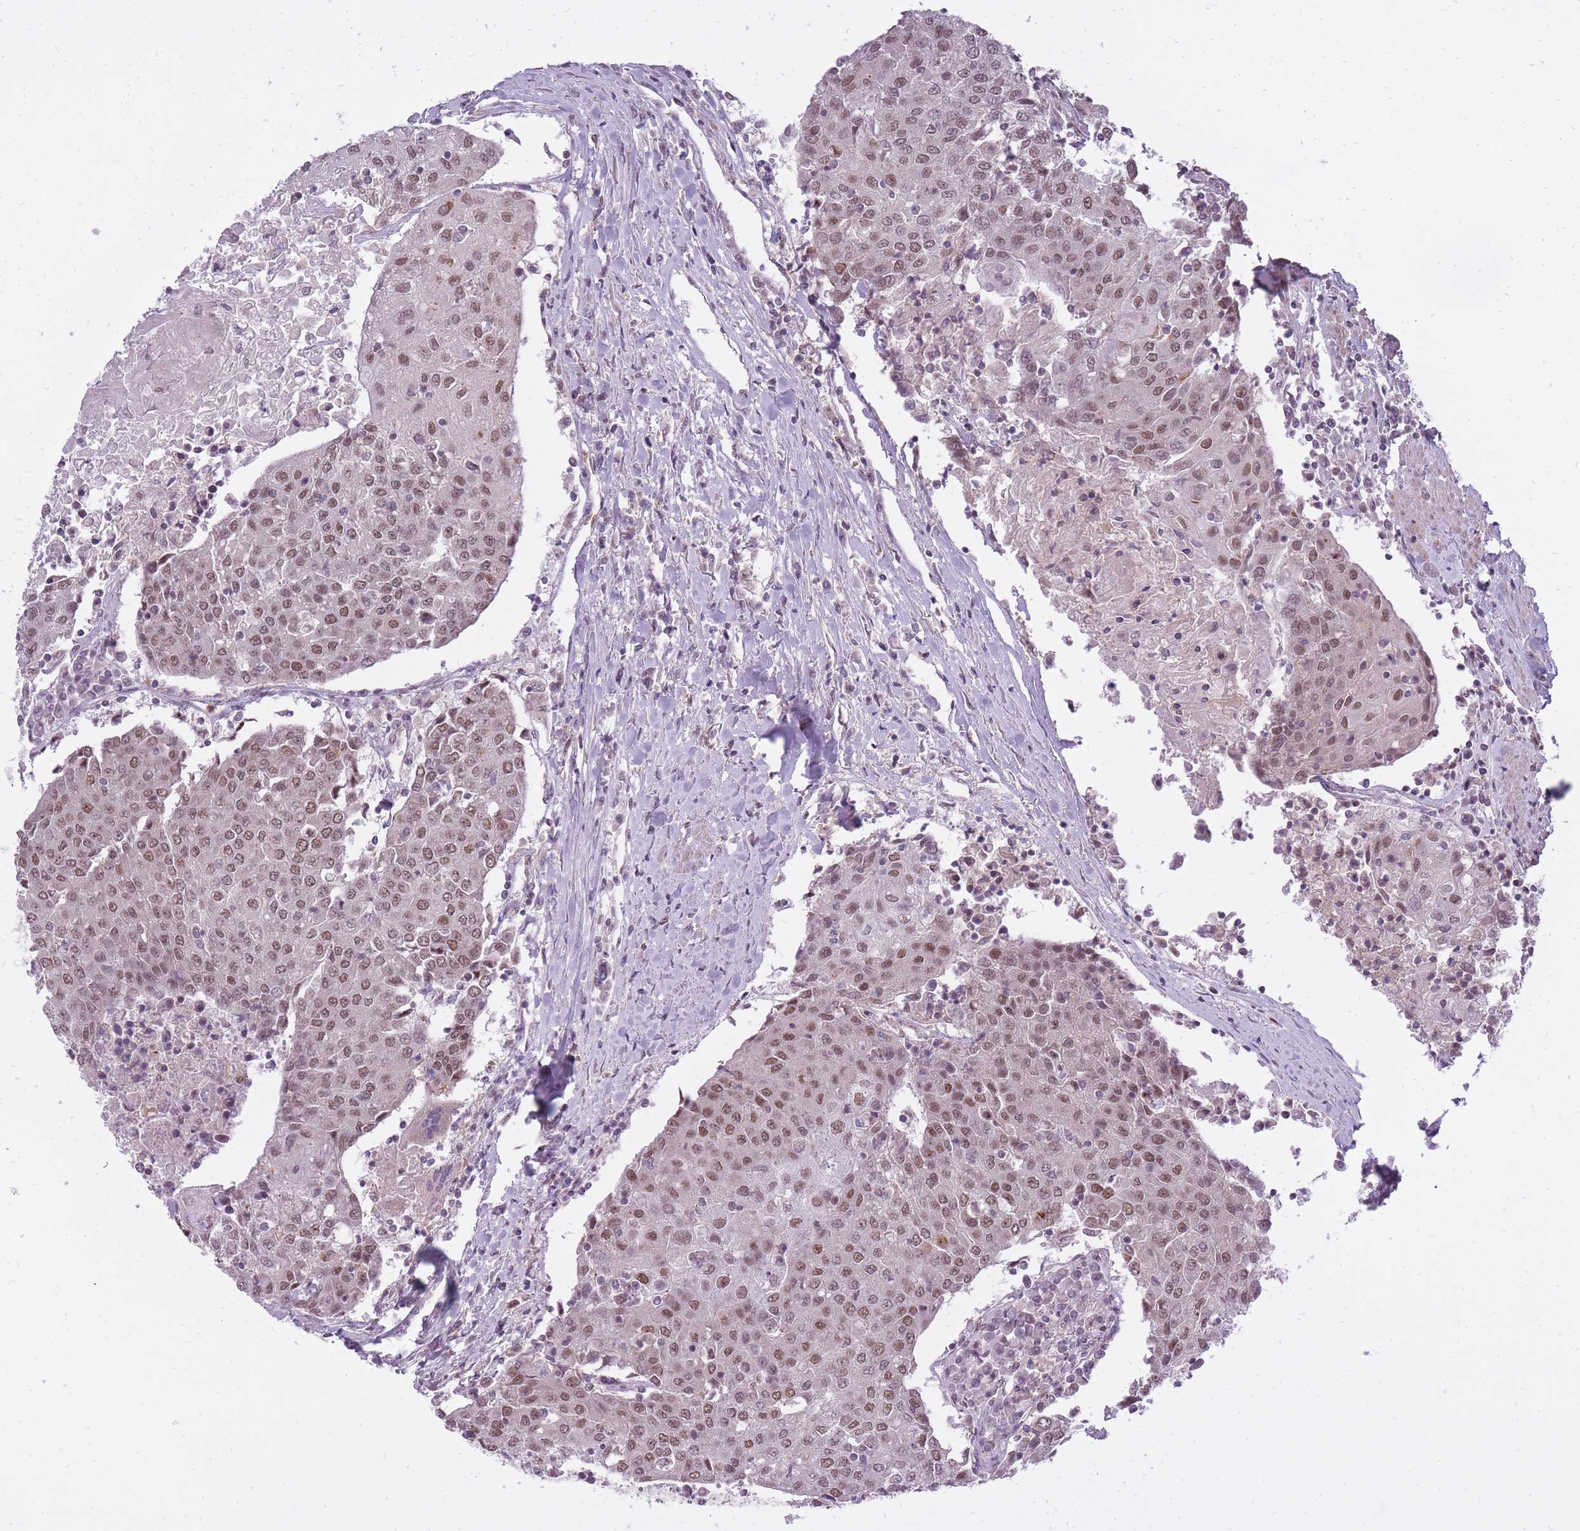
{"staining": {"intensity": "moderate", "quantity": ">75%", "location": "nuclear"}, "tissue": "urothelial cancer", "cell_type": "Tumor cells", "image_type": "cancer", "snomed": [{"axis": "morphology", "description": "Urothelial carcinoma, High grade"}, {"axis": "topography", "description": "Urinary bladder"}], "caption": "Urothelial cancer stained with a brown dye reveals moderate nuclear positive staining in approximately >75% of tumor cells.", "gene": "TIGD1", "patient": {"sex": "female", "age": 85}}